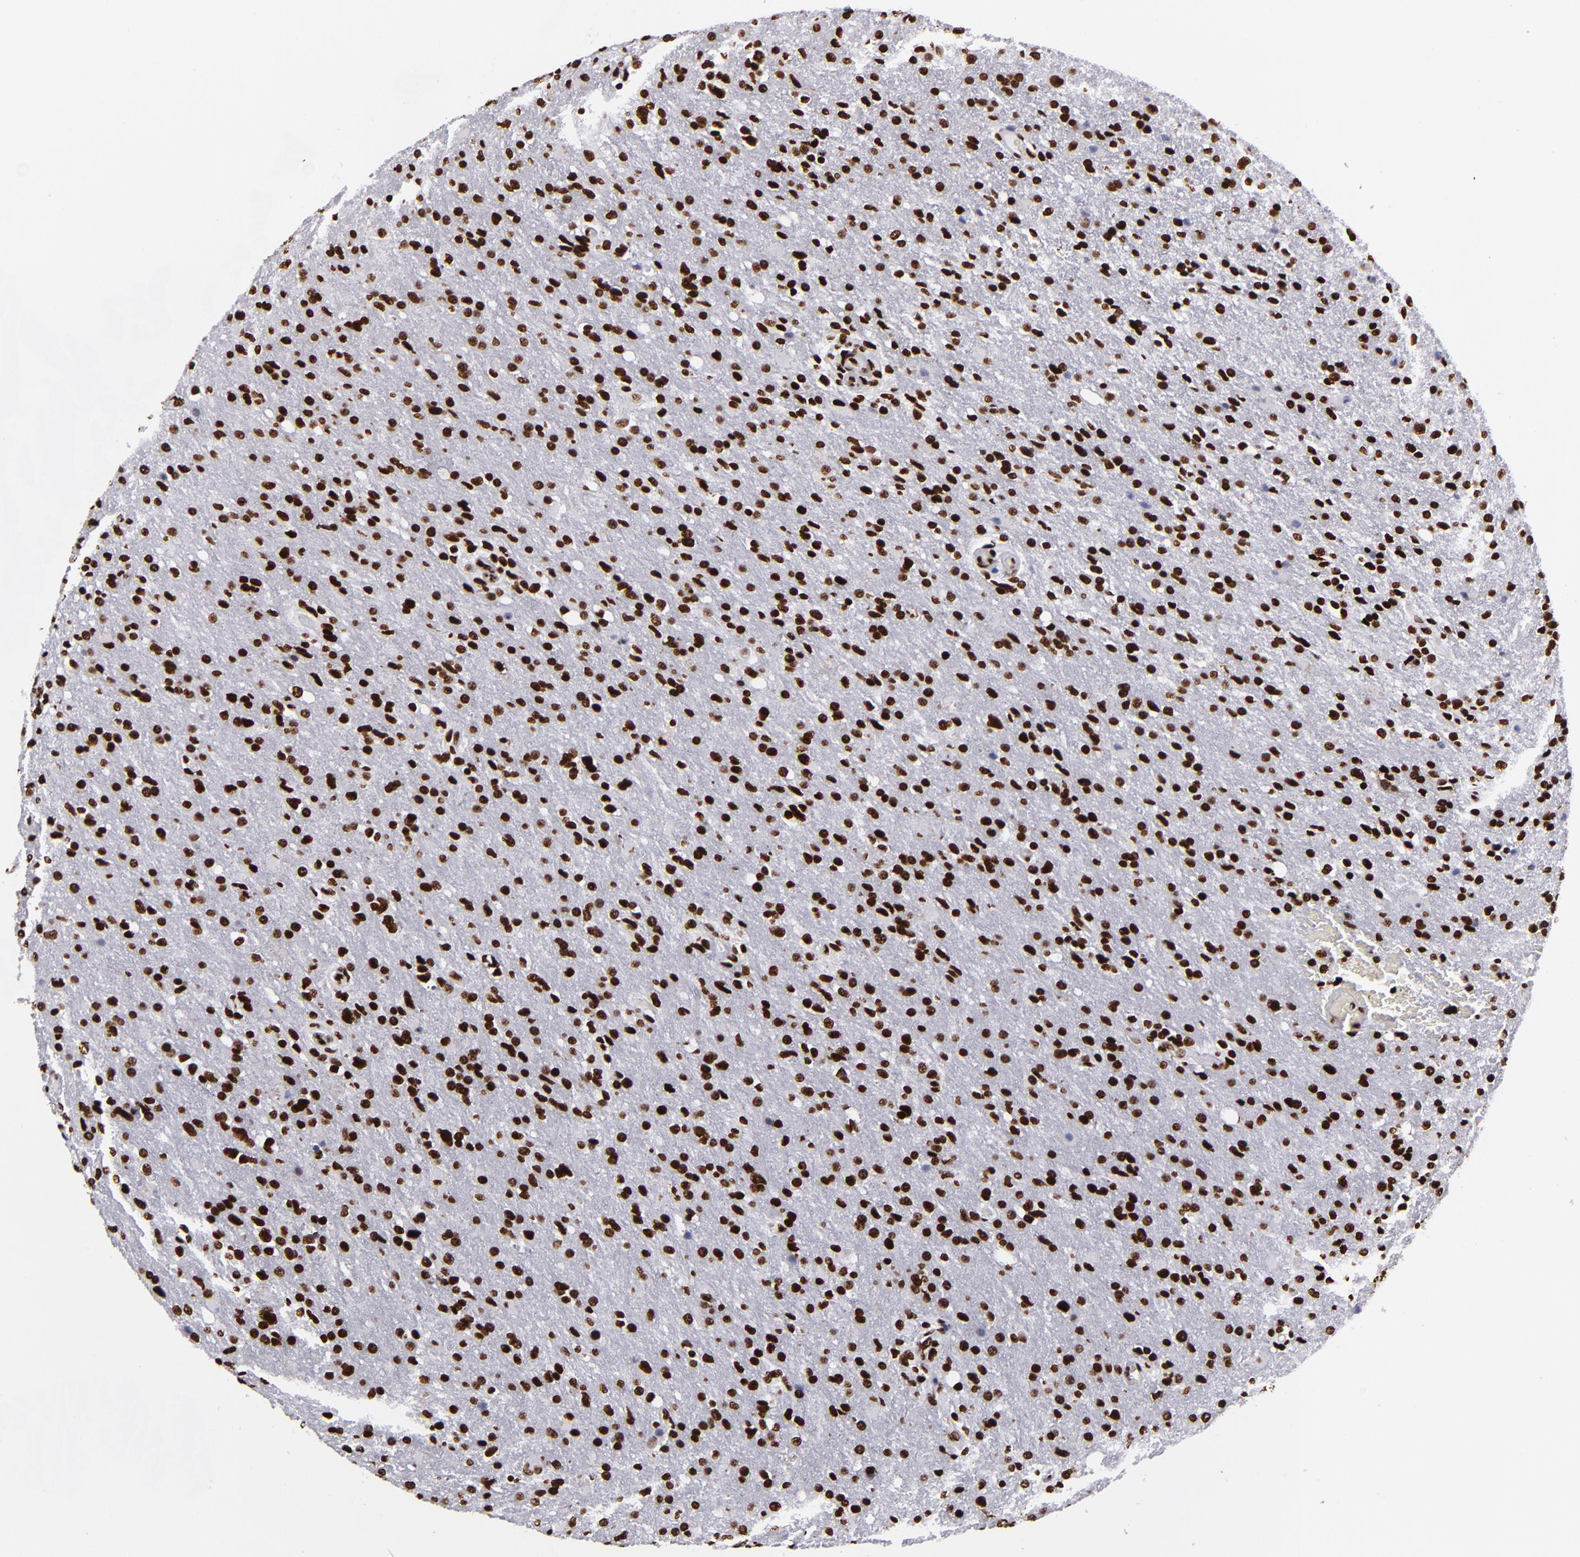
{"staining": {"intensity": "strong", "quantity": ">75%", "location": "nuclear"}, "tissue": "glioma", "cell_type": "Tumor cells", "image_type": "cancer", "snomed": [{"axis": "morphology", "description": "Glioma, malignant, High grade"}, {"axis": "topography", "description": "Brain"}], "caption": "IHC (DAB (3,3'-diaminobenzidine)) staining of malignant glioma (high-grade) shows strong nuclear protein positivity in approximately >75% of tumor cells.", "gene": "SAFB", "patient": {"sex": "male", "age": 68}}